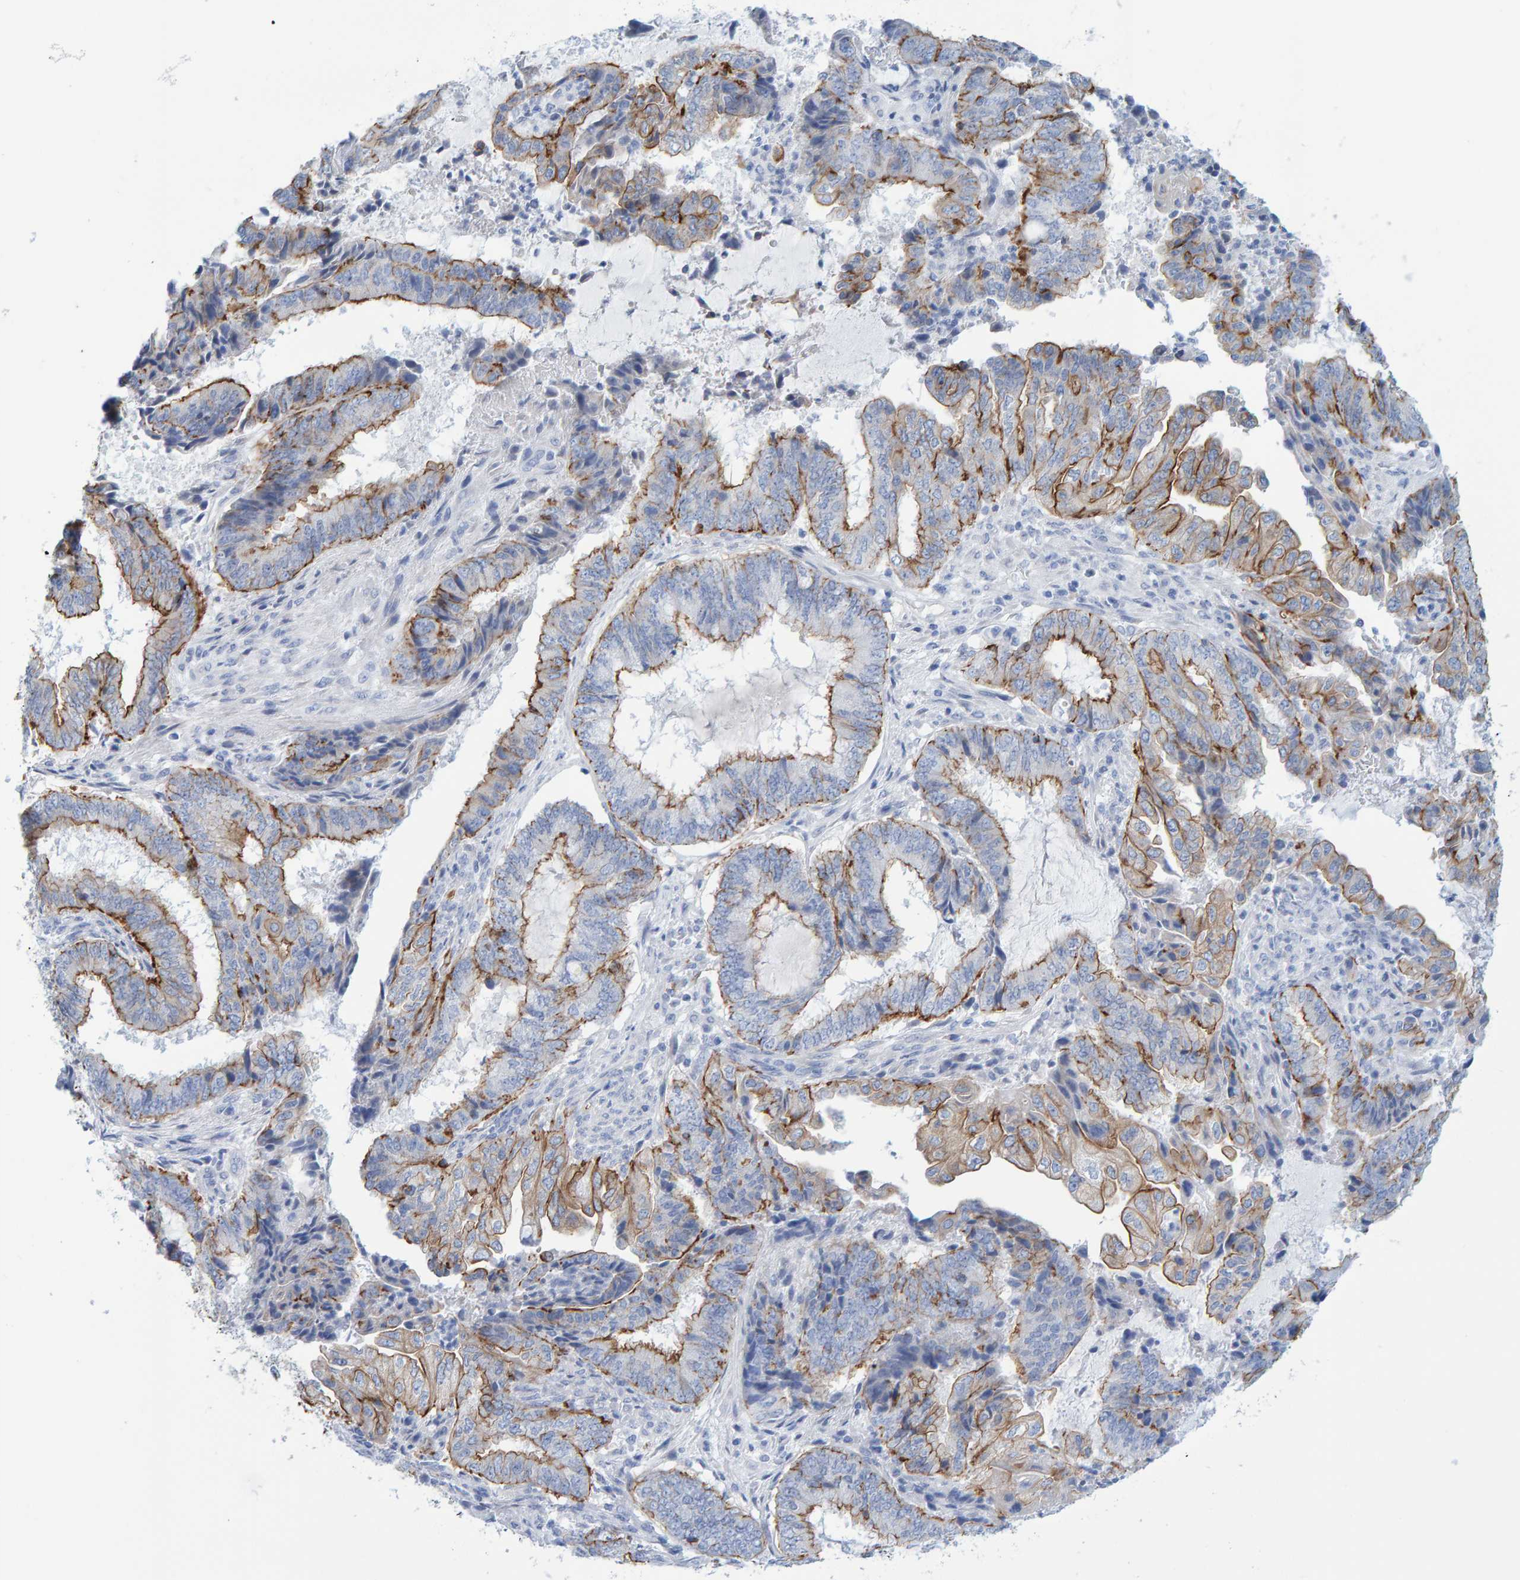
{"staining": {"intensity": "moderate", "quantity": "25%-75%", "location": "cytoplasmic/membranous"}, "tissue": "endometrial cancer", "cell_type": "Tumor cells", "image_type": "cancer", "snomed": [{"axis": "morphology", "description": "Adenocarcinoma, NOS"}, {"axis": "topography", "description": "Endometrium"}], "caption": "The image shows staining of adenocarcinoma (endometrial), revealing moderate cytoplasmic/membranous protein expression (brown color) within tumor cells.", "gene": "JAKMIP3", "patient": {"sex": "female", "age": 51}}